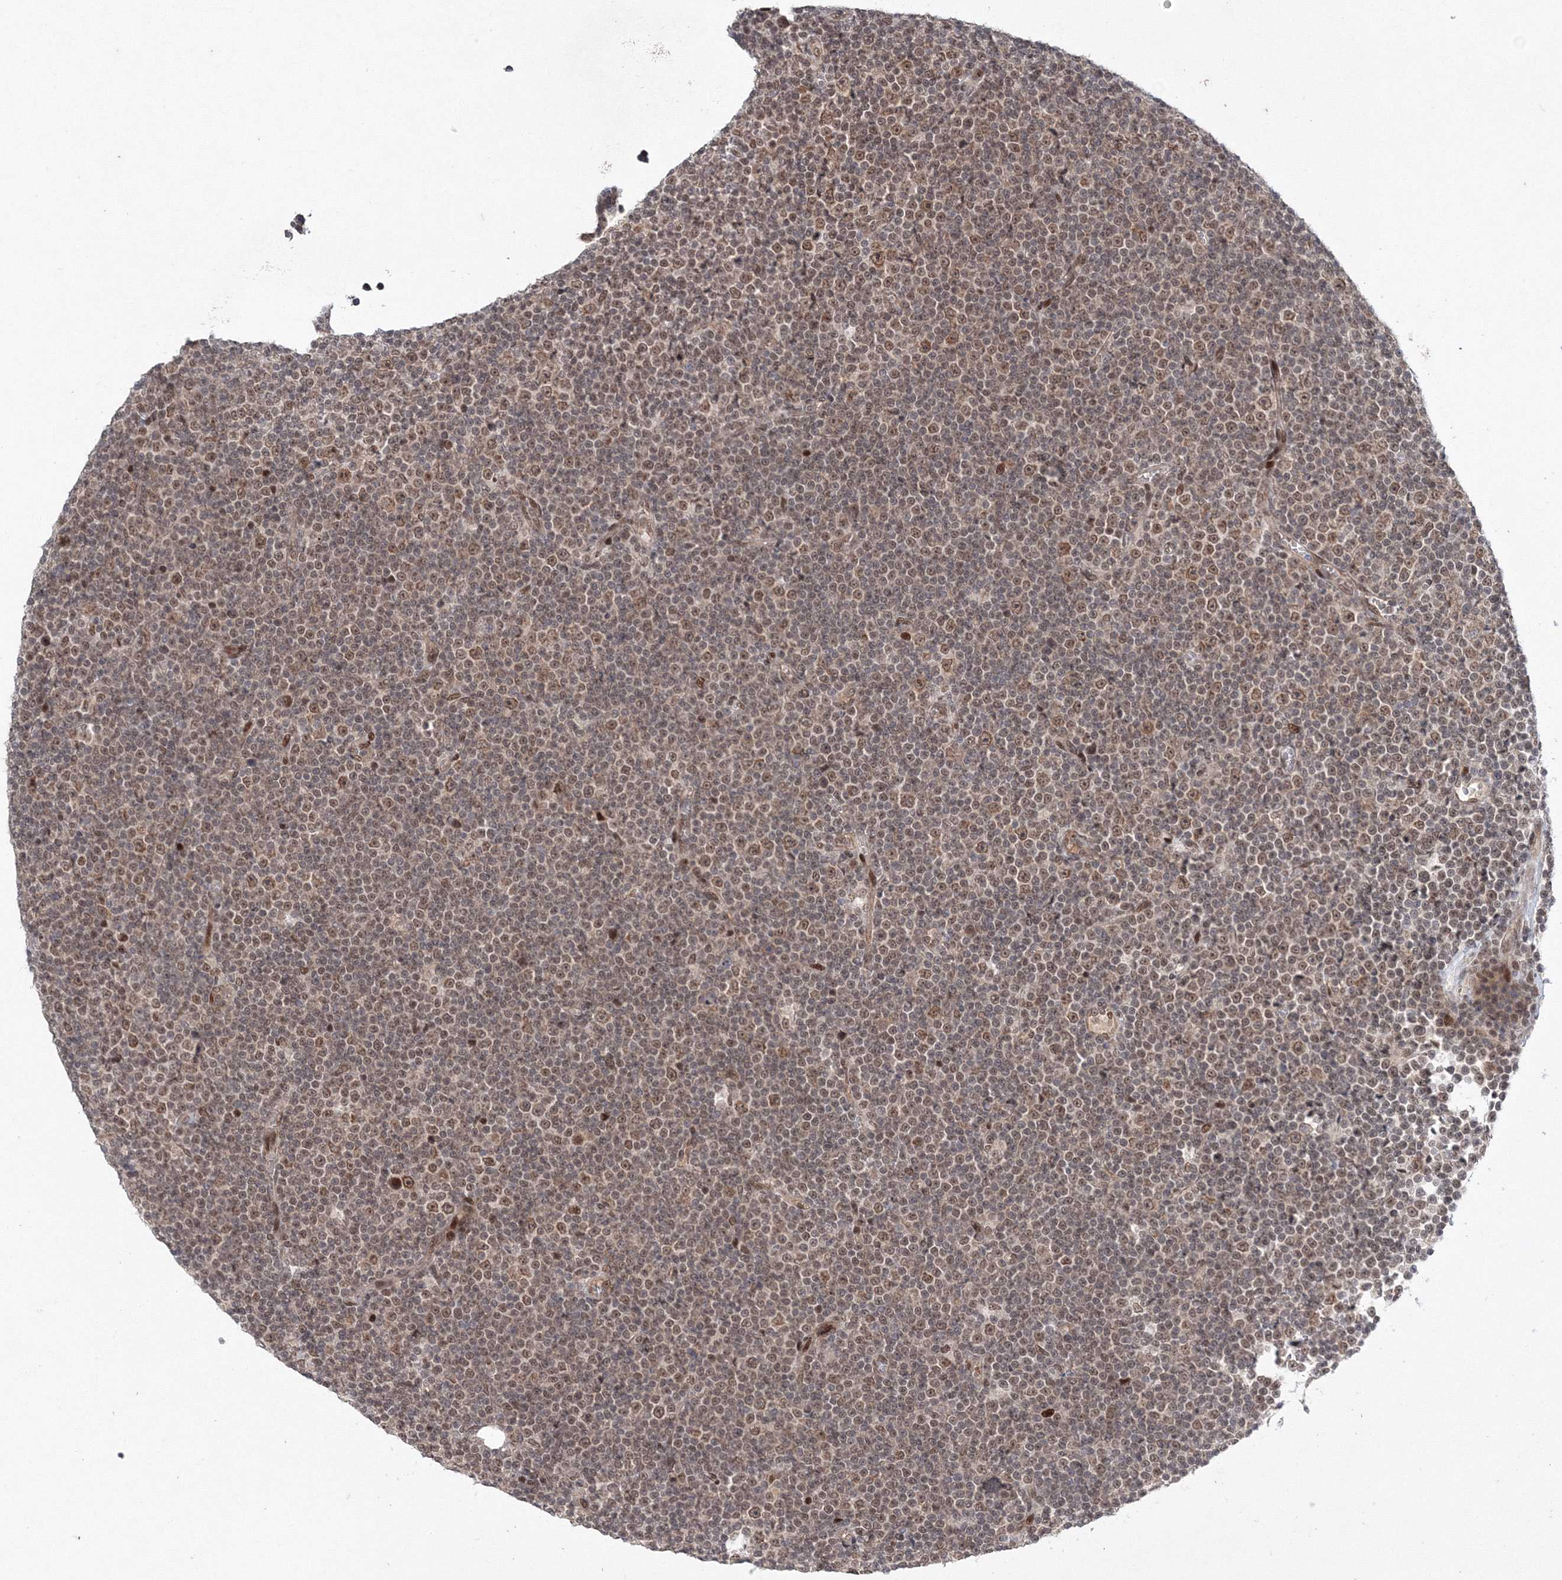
{"staining": {"intensity": "moderate", "quantity": "25%-75%", "location": "cytoplasmic/membranous,nuclear"}, "tissue": "lymphoma", "cell_type": "Tumor cells", "image_type": "cancer", "snomed": [{"axis": "morphology", "description": "Malignant lymphoma, non-Hodgkin's type, Low grade"}, {"axis": "topography", "description": "Lymph node"}], "caption": "Immunohistochemistry micrograph of malignant lymphoma, non-Hodgkin's type (low-grade) stained for a protein (brown), which shows medium levels of moderate cytoplasmic/membranous and nuclear staining in about 25%-75% of tumor cells.", "gene": "NOA1", "patient": {"sex": "female", "age": 67}}